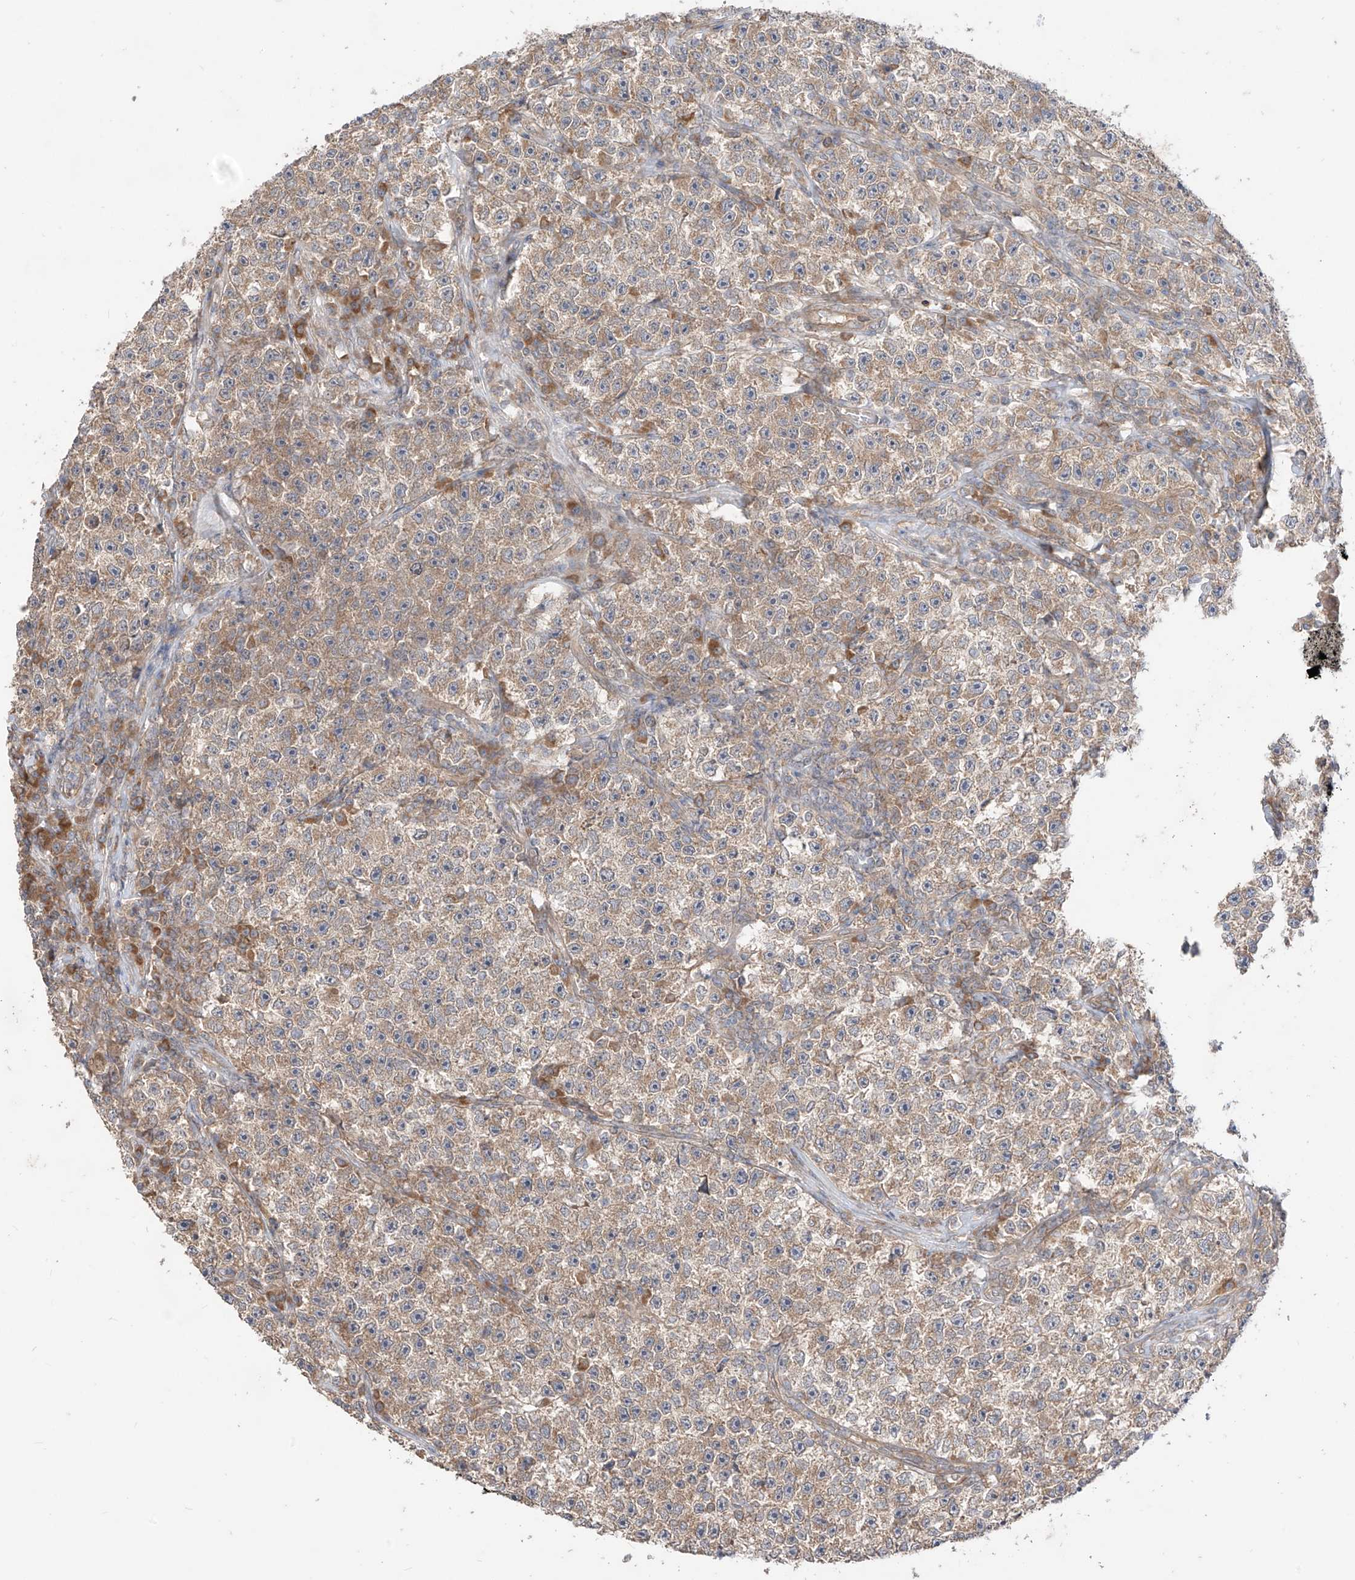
{"staining": {"intensity": "moderate", "quantity": ">75%", "location": "cytoplasmic/membranous"}, "tissue": "testis cancer", "cell_type": "Tumor cells", "image_type": "cancer", "snomed": [{"axis": "morphology", "description": "Seminoma, NOS"}, {"axis": "topography", "description": "Testis"}], "caption": "This photomicrograph shows IHC staining of testis seminoma, with medium moderate cytoplasmic/membranous staining in about >75% of tumor cells.", "gene": "MTUS2", "patient": {"sex": "male", "age": 22}}